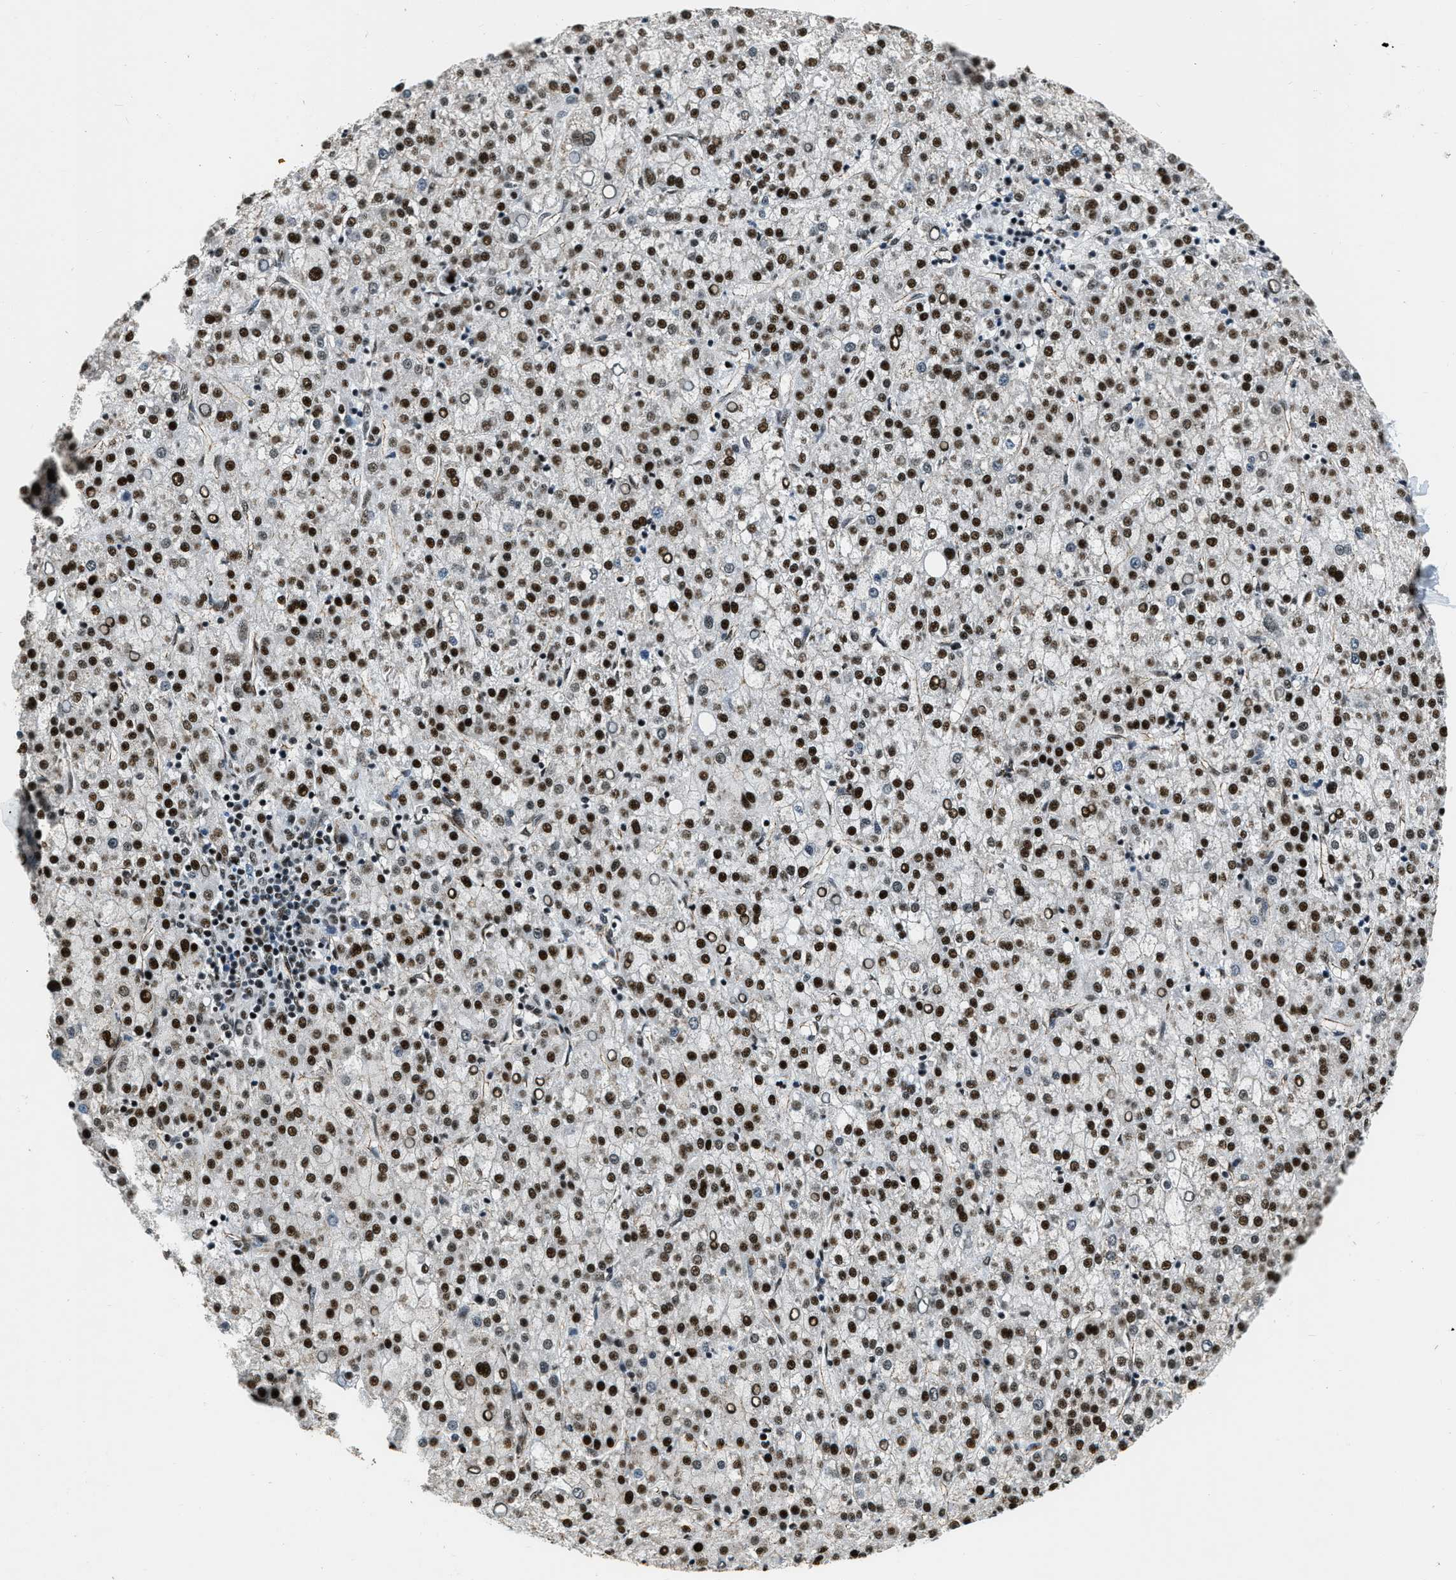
{"staining": {"intensity": "strong", "quantity": ">75%", "location": "nuclear"}, "tissue": "liver cancer", "cell_type": "Tumor cells", "image_type": "cancer", "snomed": [{"axis": "morphology", "description": "Carcinoma, Hepatocellular, NOS"}, {"axis": "topography", "description": "Liver"}], "caption": "An image of liver cancer stained for a protein exhibits strong nuclear brown staining in tumor cells. (brown staining indicates protein expression, while blue staining denotes nuclei).", "gene": "CCNE1", "patient": {"sex": "female", "age": 58}}